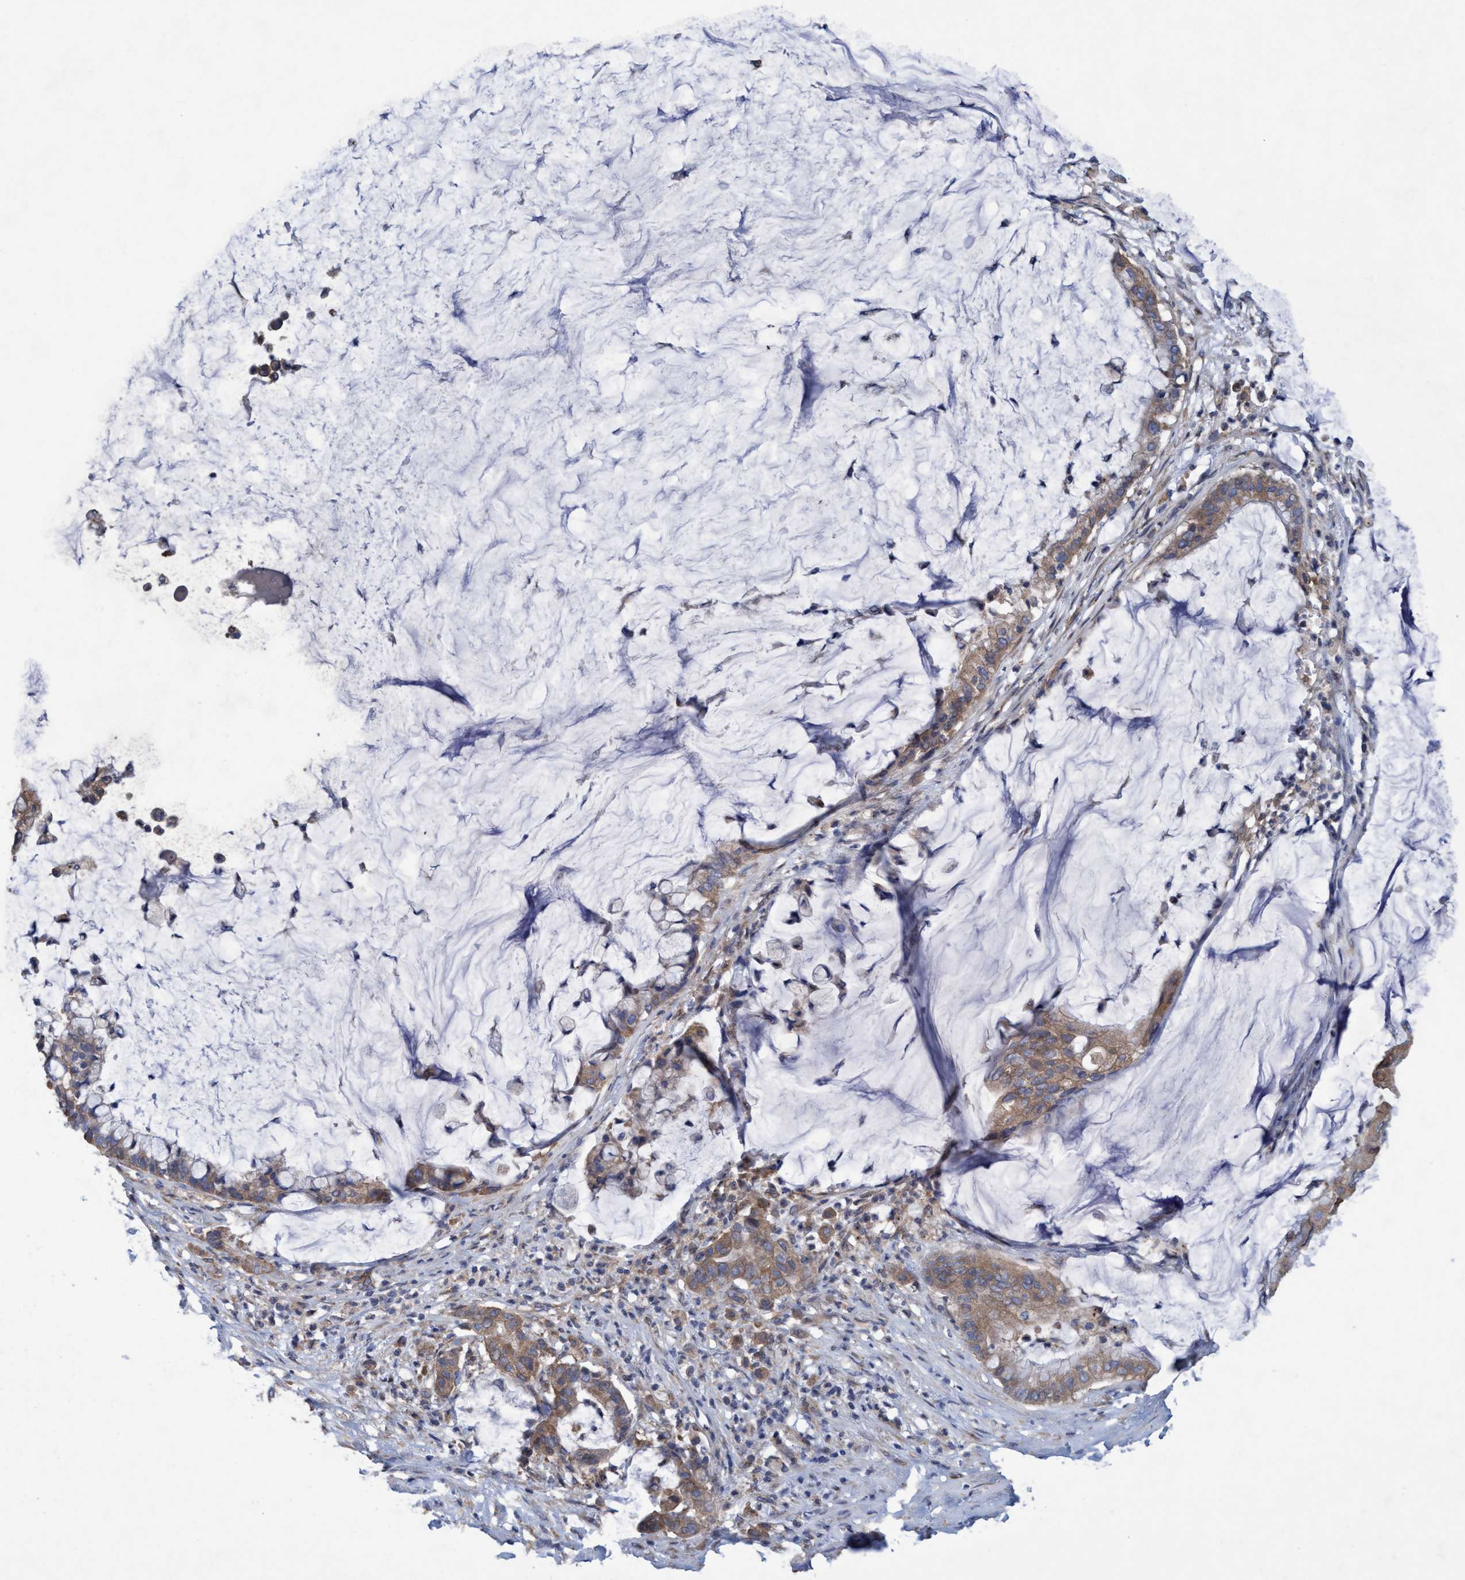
{"staining": {"intensity": "moderate", "quantity": ">75%", "location": "cytoplasmic/membranous"}, "tissue": "pancreatic cancer", "cell_type": "Tumor cells", "image_type": "cancer", "snomed": [{"axis": "morphology", "description": "Adenocarcinoma, NOS"}, {"axis": "topography", "description": "Pancreas"}], "caption": "Immunohistochemistry (IHC) (DAB) staining of human pancreatic adenocarcinoma reveals moderate cytoplasmic/membranous protein staining in about >75% of tumor cells.", "gene": "BICD2", "patient": {"sex": "male", "age": 41}}